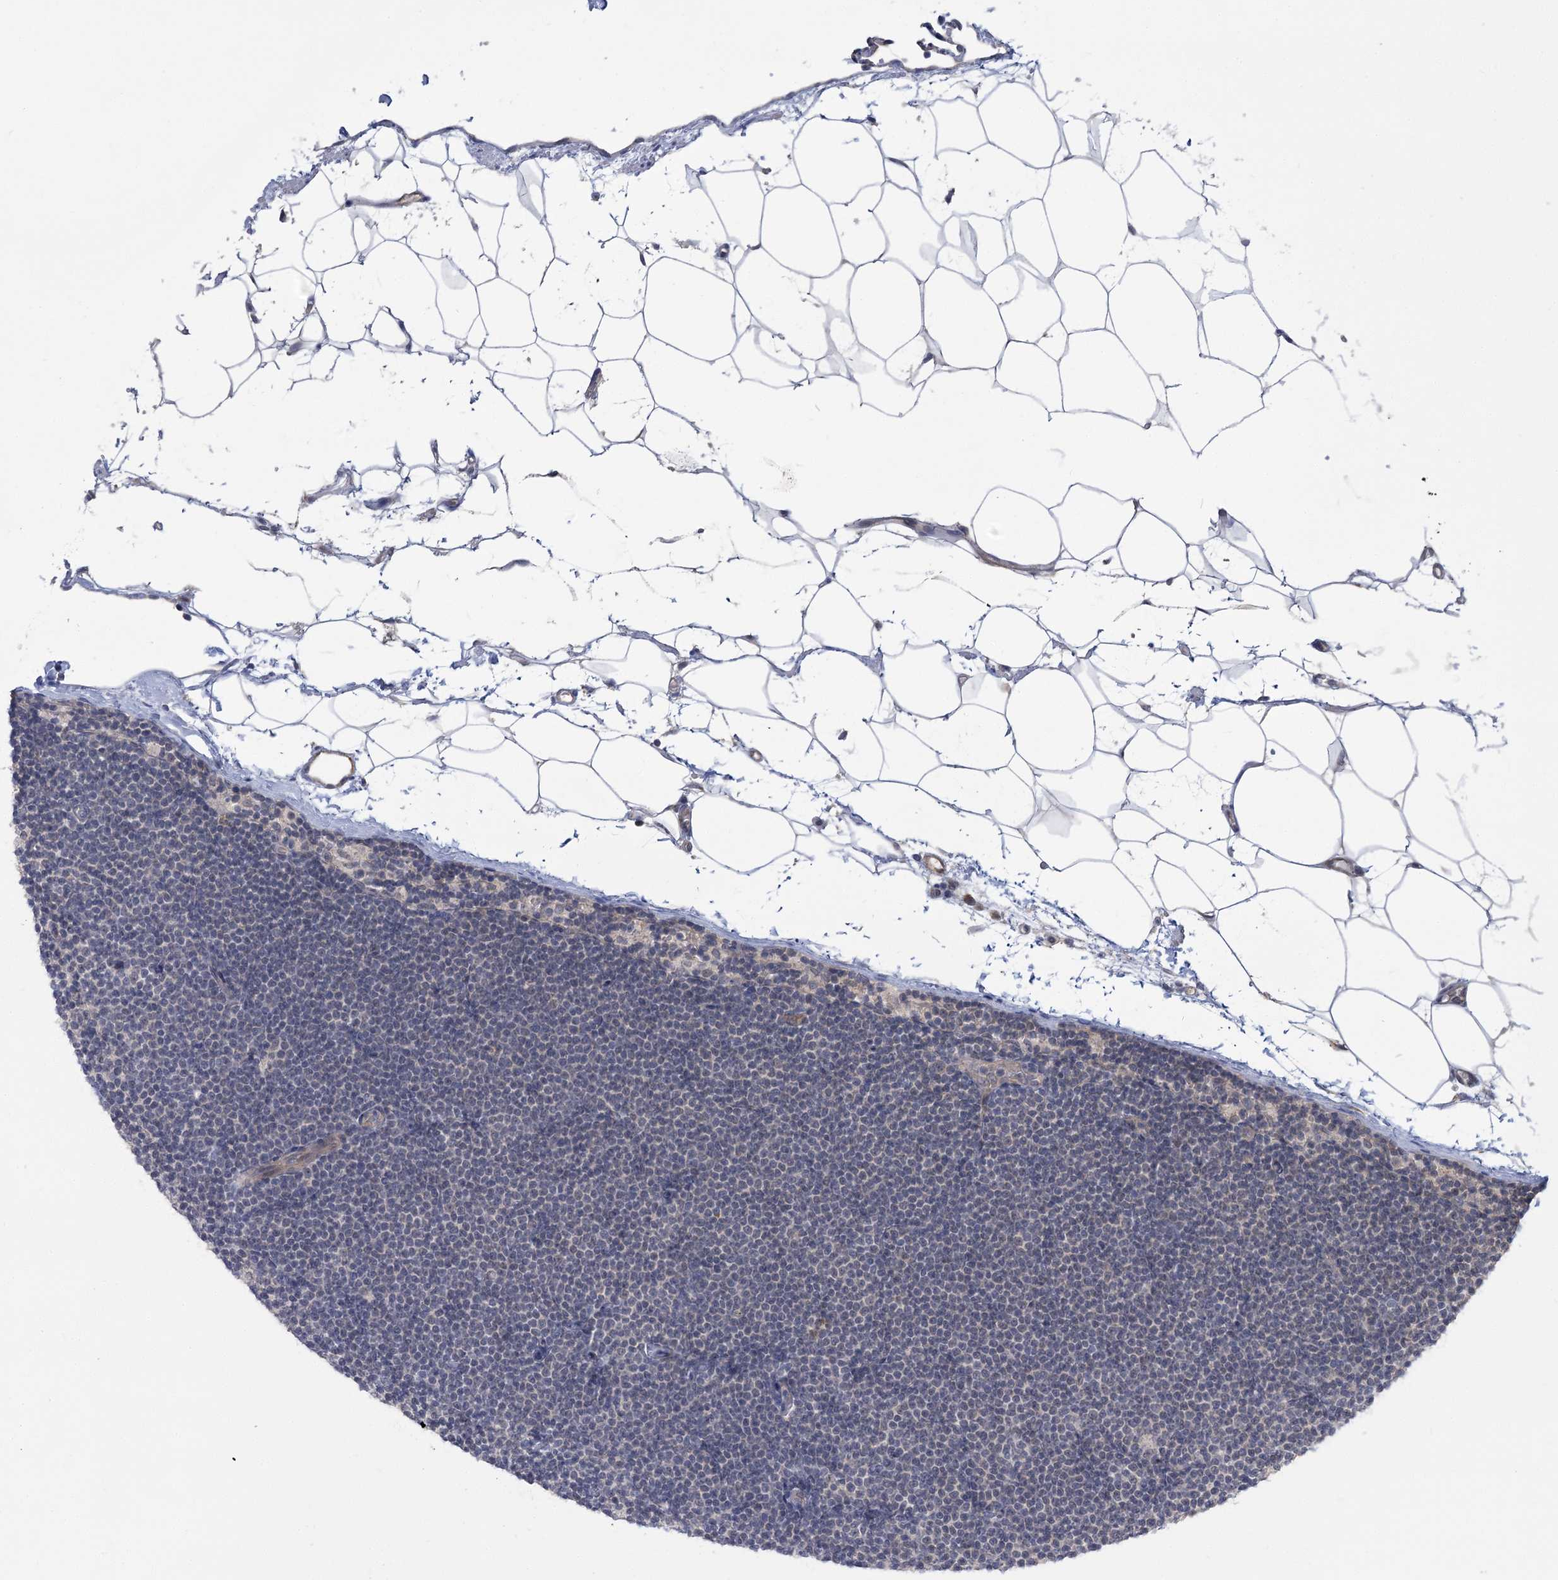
{"staining": {"intensity": "negative", "quantity": "none", "location": "none"}, "tissue": "lymphoma", "cell_type": "Tumor cells", "image_type": "cancer", "snomed": [{"axis": "morphology", "description": "Malignant lymphoma, non-Hodgkin's type, Low grade"}, {"axis": "topography", "description": "Lymph node"}], "caption": "Tumor cells show no significant staining in lymphoma.", "gene": "PHYHIPL", "patient": {"sex": "female", "age": 53}}